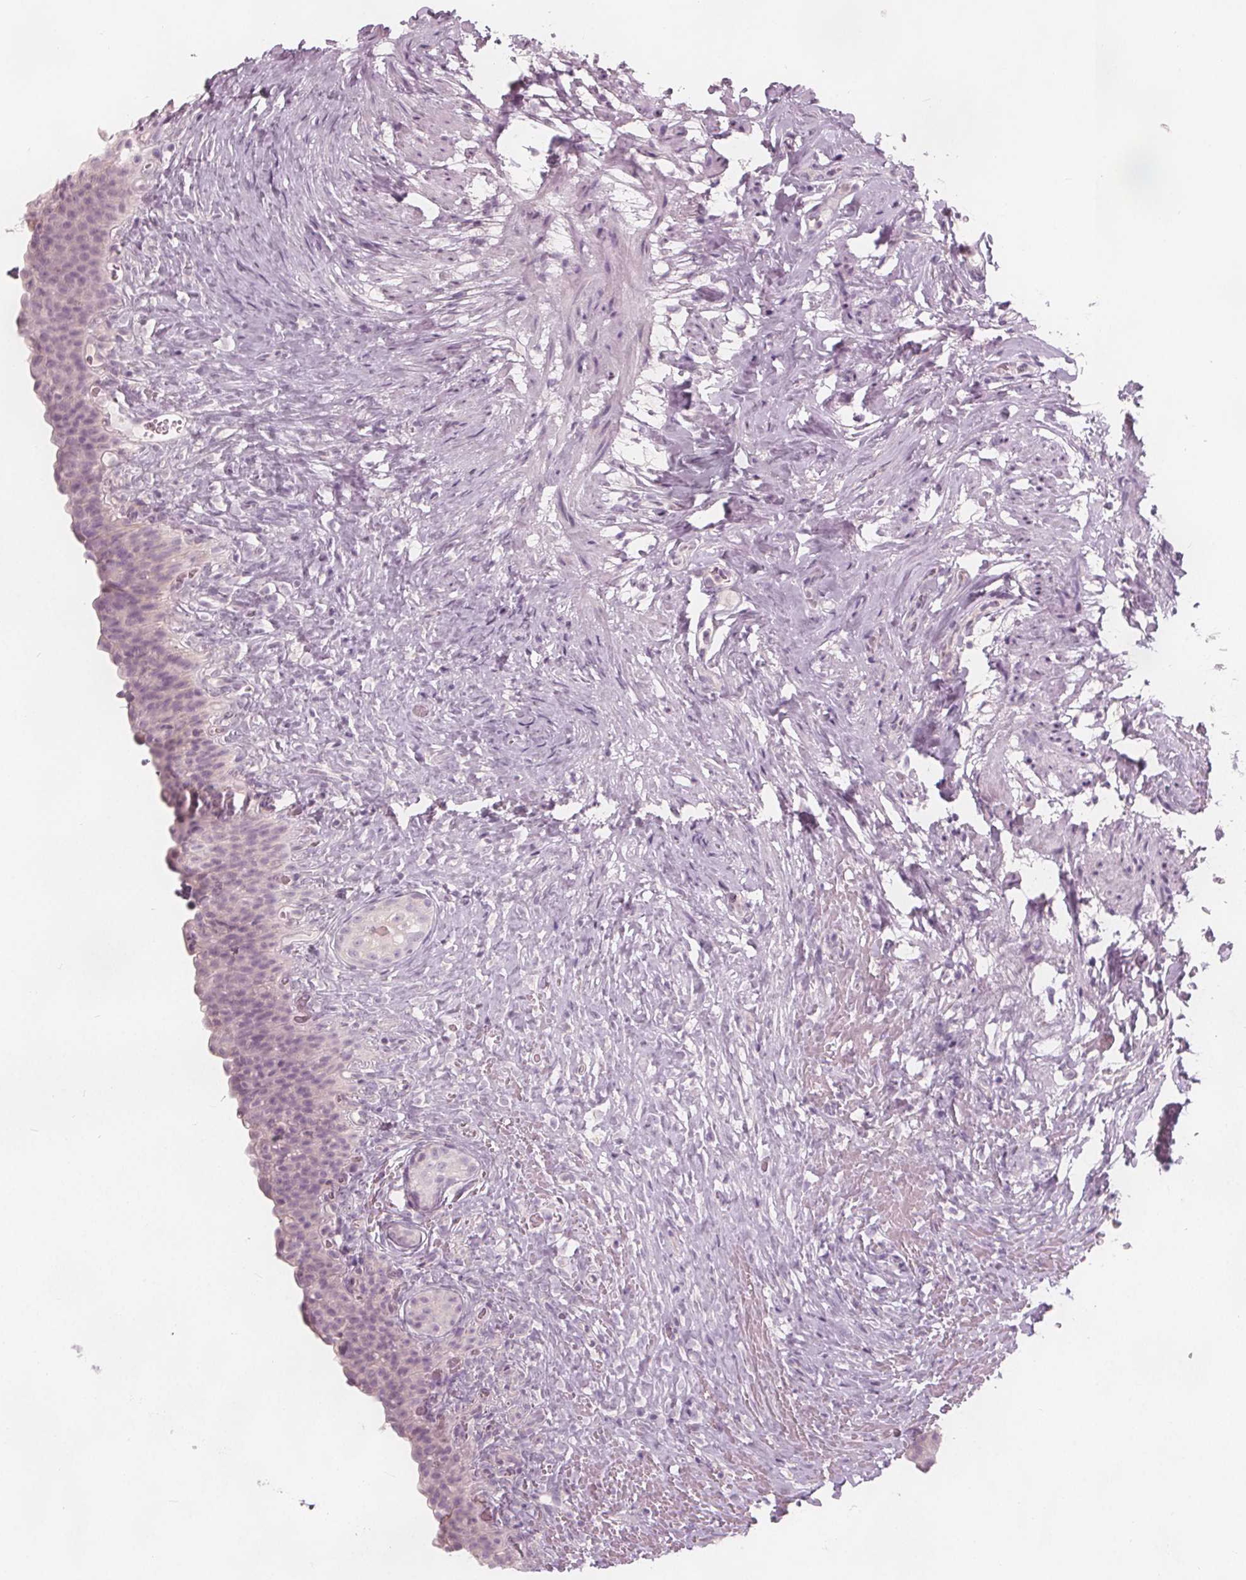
{"staining": {"intensity": "negative", "quantity": "none", "location": "none"}, "tissue": "urinary bladder", "cell_type": "Urothelial cells", "image_type": "normal", "snomed": [{"axis": "morphology", "description": "Normal tissue, NOS"}, {"axis": "topography", "description": "Urinary bladder"}, {"axis": "topography", "description": "Prostate"}], "caption": "Urinary bladder stained for a protein using IHC reveals no expression urothelial cells.", "gene": "BRSK1", "patient": {"sex": "male", "age": 76}}